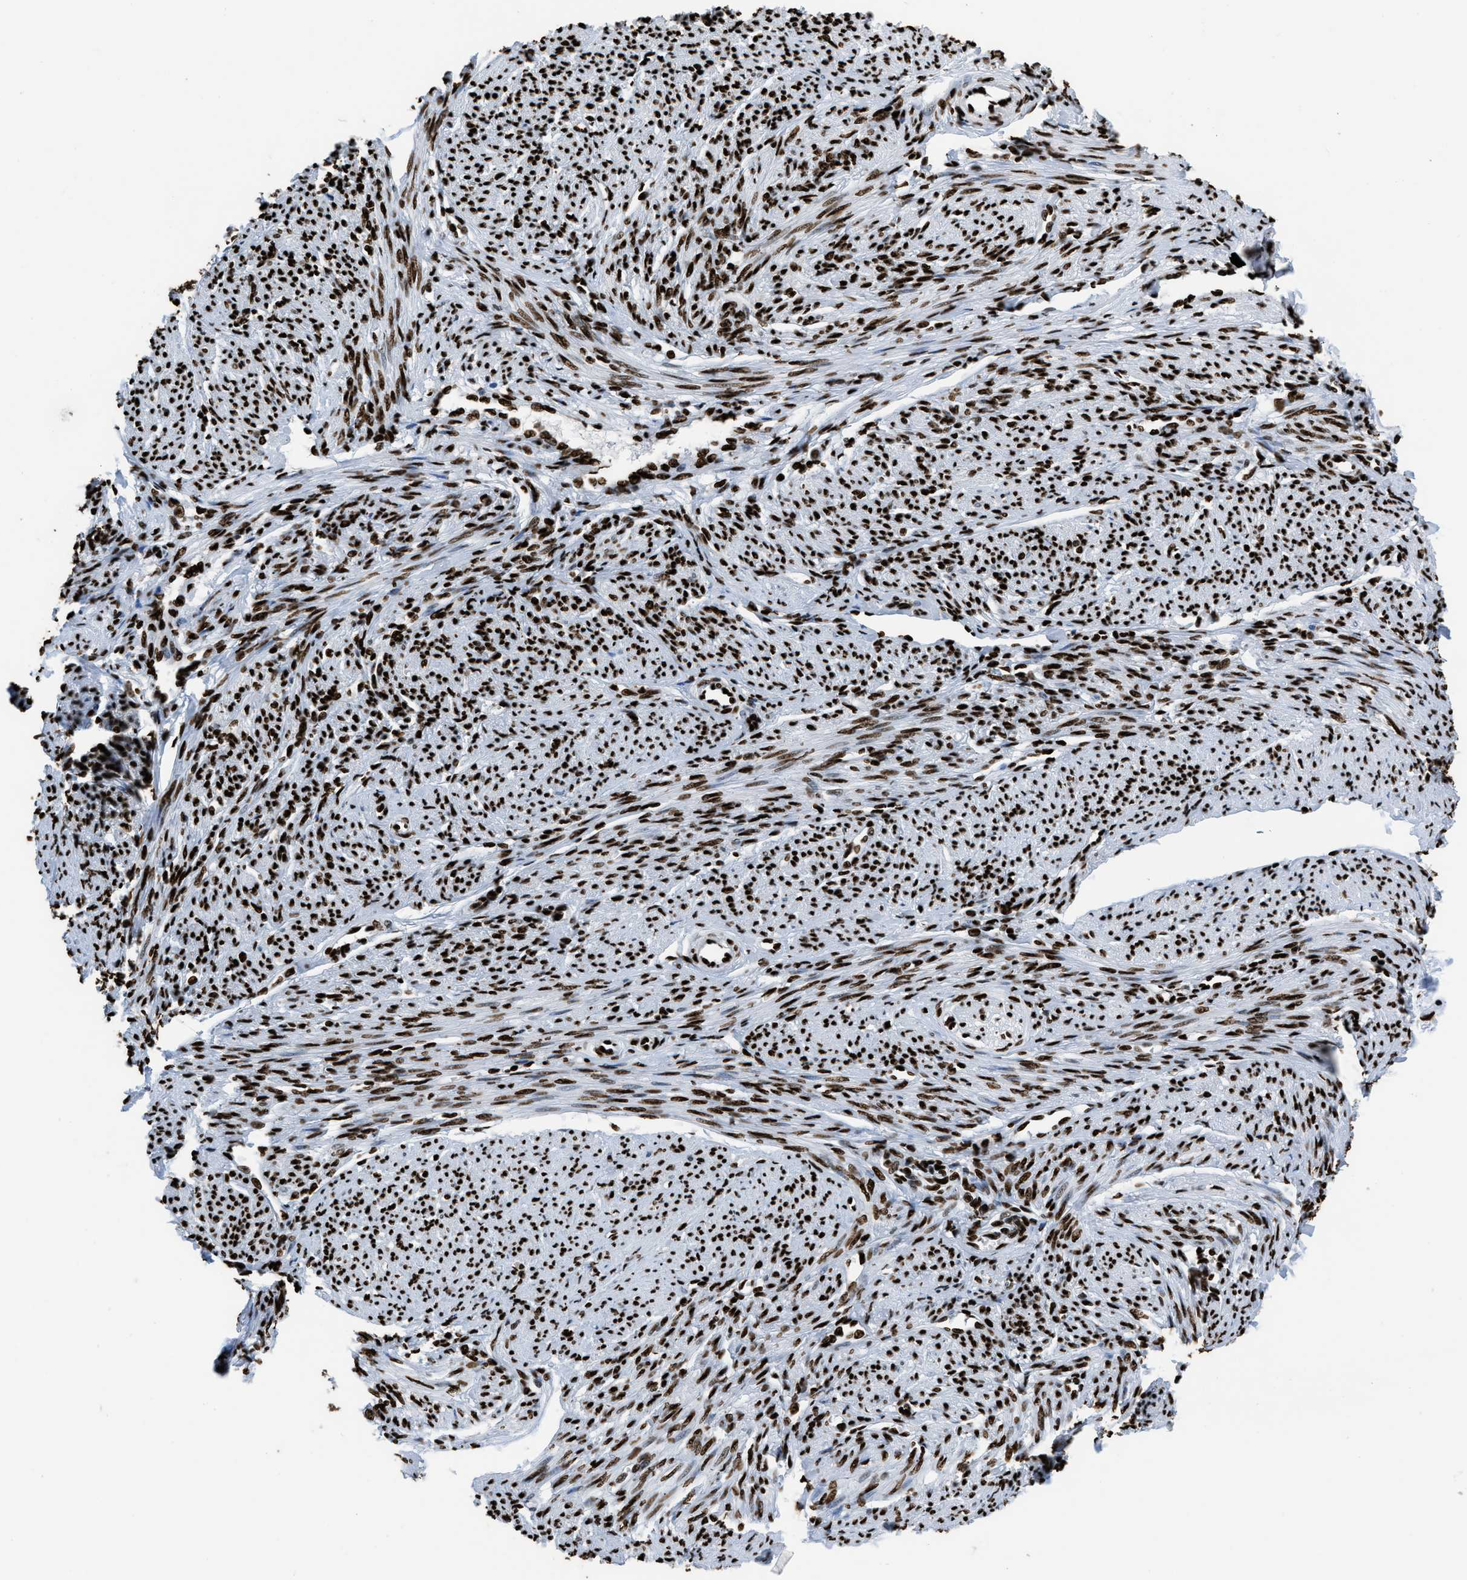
{"staining": {"intensity": "strong", "quantity": ">75%", "location": "nuclear"}, "tissue": "smooth muscle", "cell_type": "Smooth muscle cells", "image_type": "normal", "snomed": [{"axis": "morphology", "description": "Normal tissue, NOS"}, {"axis": "topography", "description": "Smooth muscle"}], "caption": "Smooth muscle cells exhibit strong nuclear staining in about >75% of cells in unremarkable smooth muscle.", "gene": "HNRNPM", "patient": {"sex": "female", "age": 65}}